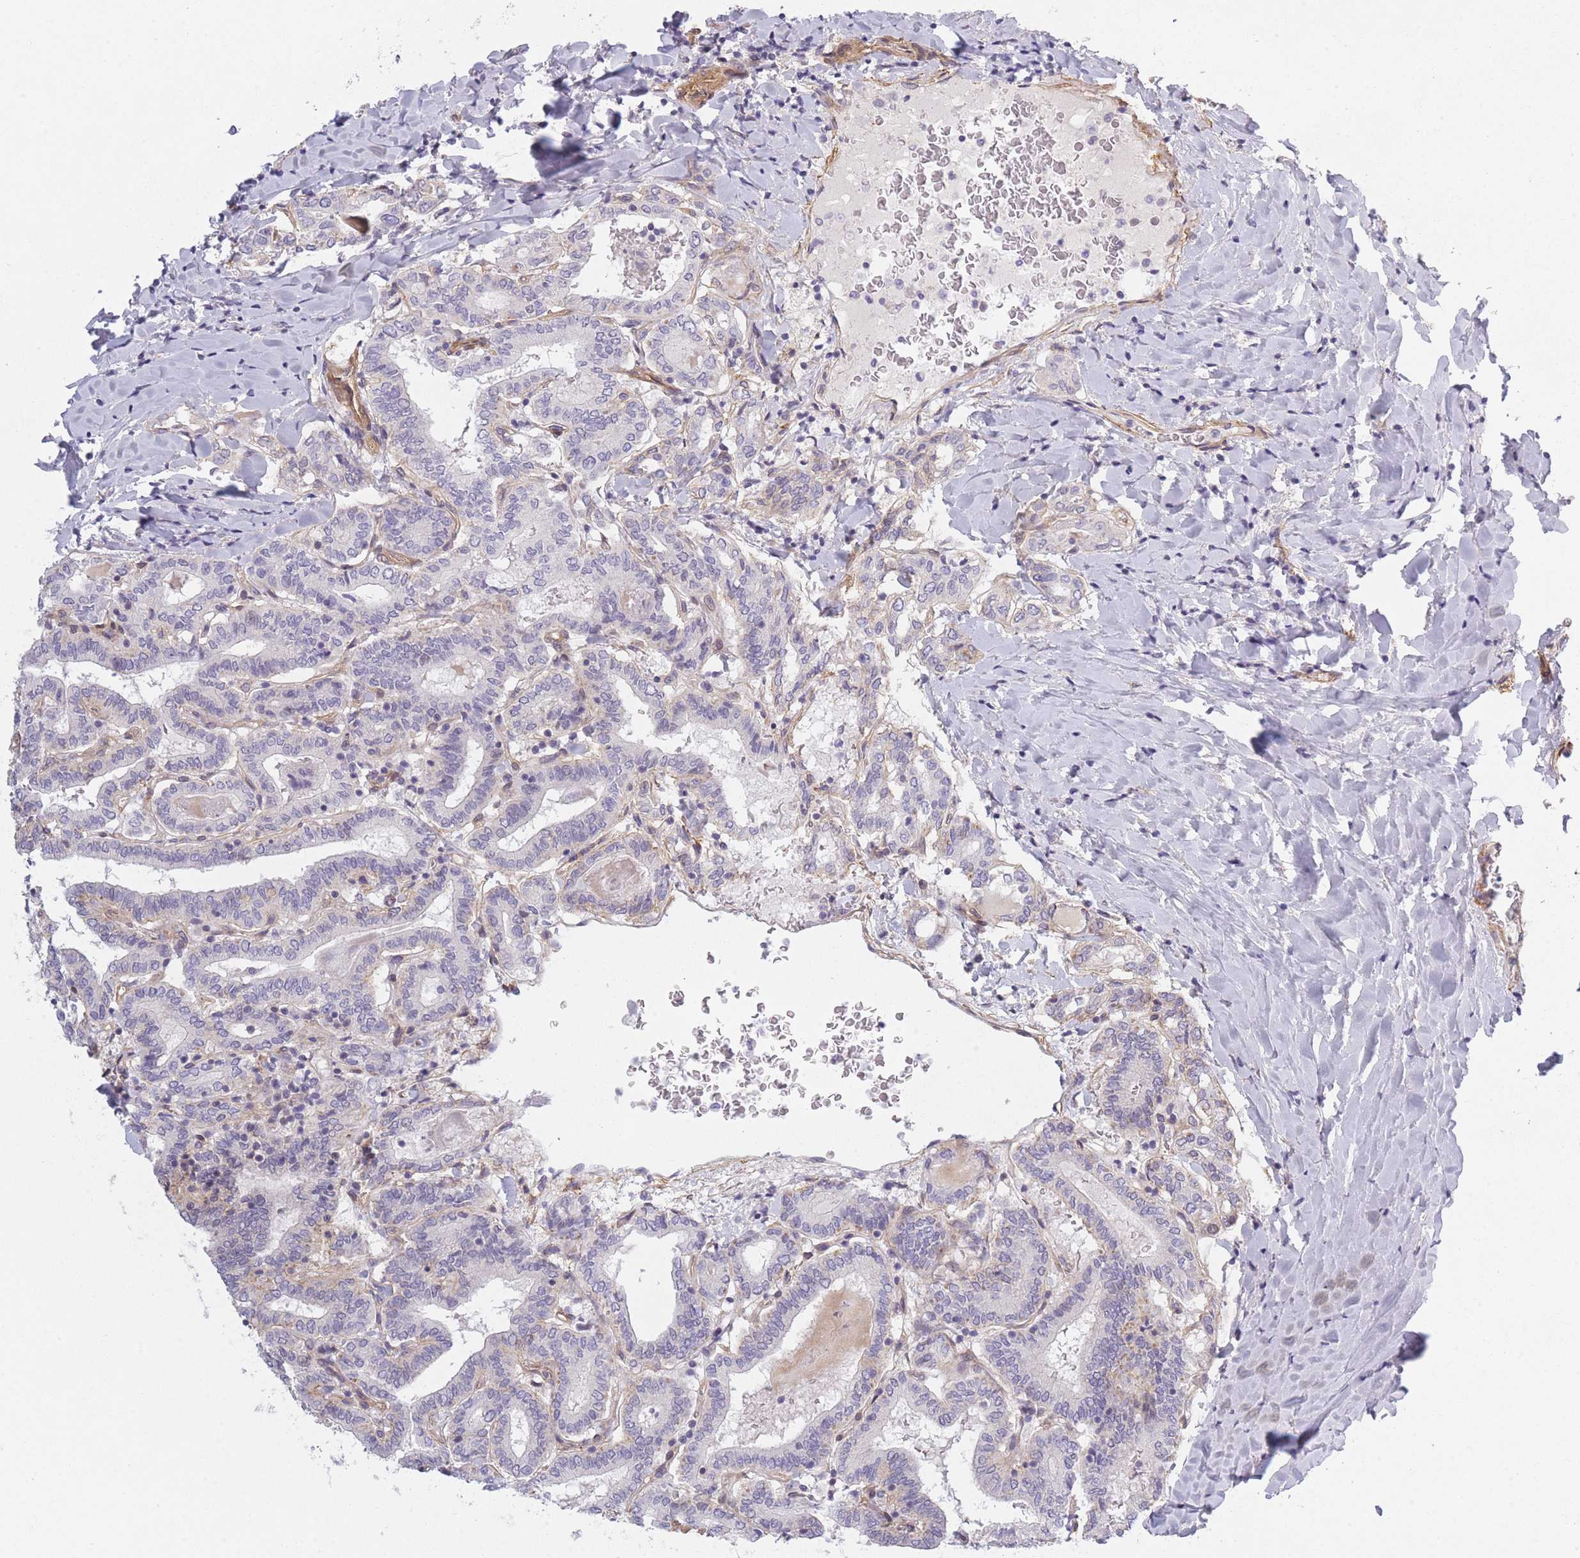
{"staining": {"intensity": "negative", "quantity": "none", "location": "none"}, "tissue": "thyroid cancer", "cell_type": "Tumor cells", "image_type": "cancer", "snomed": [{"axis": "morphology", "description": "Papillary adenocarcinoma, NOS"}, {"axis": "topography", "description": "Thyroid gland"}], "caption": "Immunohistochemical staining of papillary adenocarcinoma (thyroid) demonstrates no significant positivity in tumor cells. The staining was performed using DAB to visualize the protein expression in brown, while the nuclei were stained in blue with hematoxylin (Magnification: 20x).", "gene": "SLC7A6", "patient": {"sex": "female", "age": 72}}